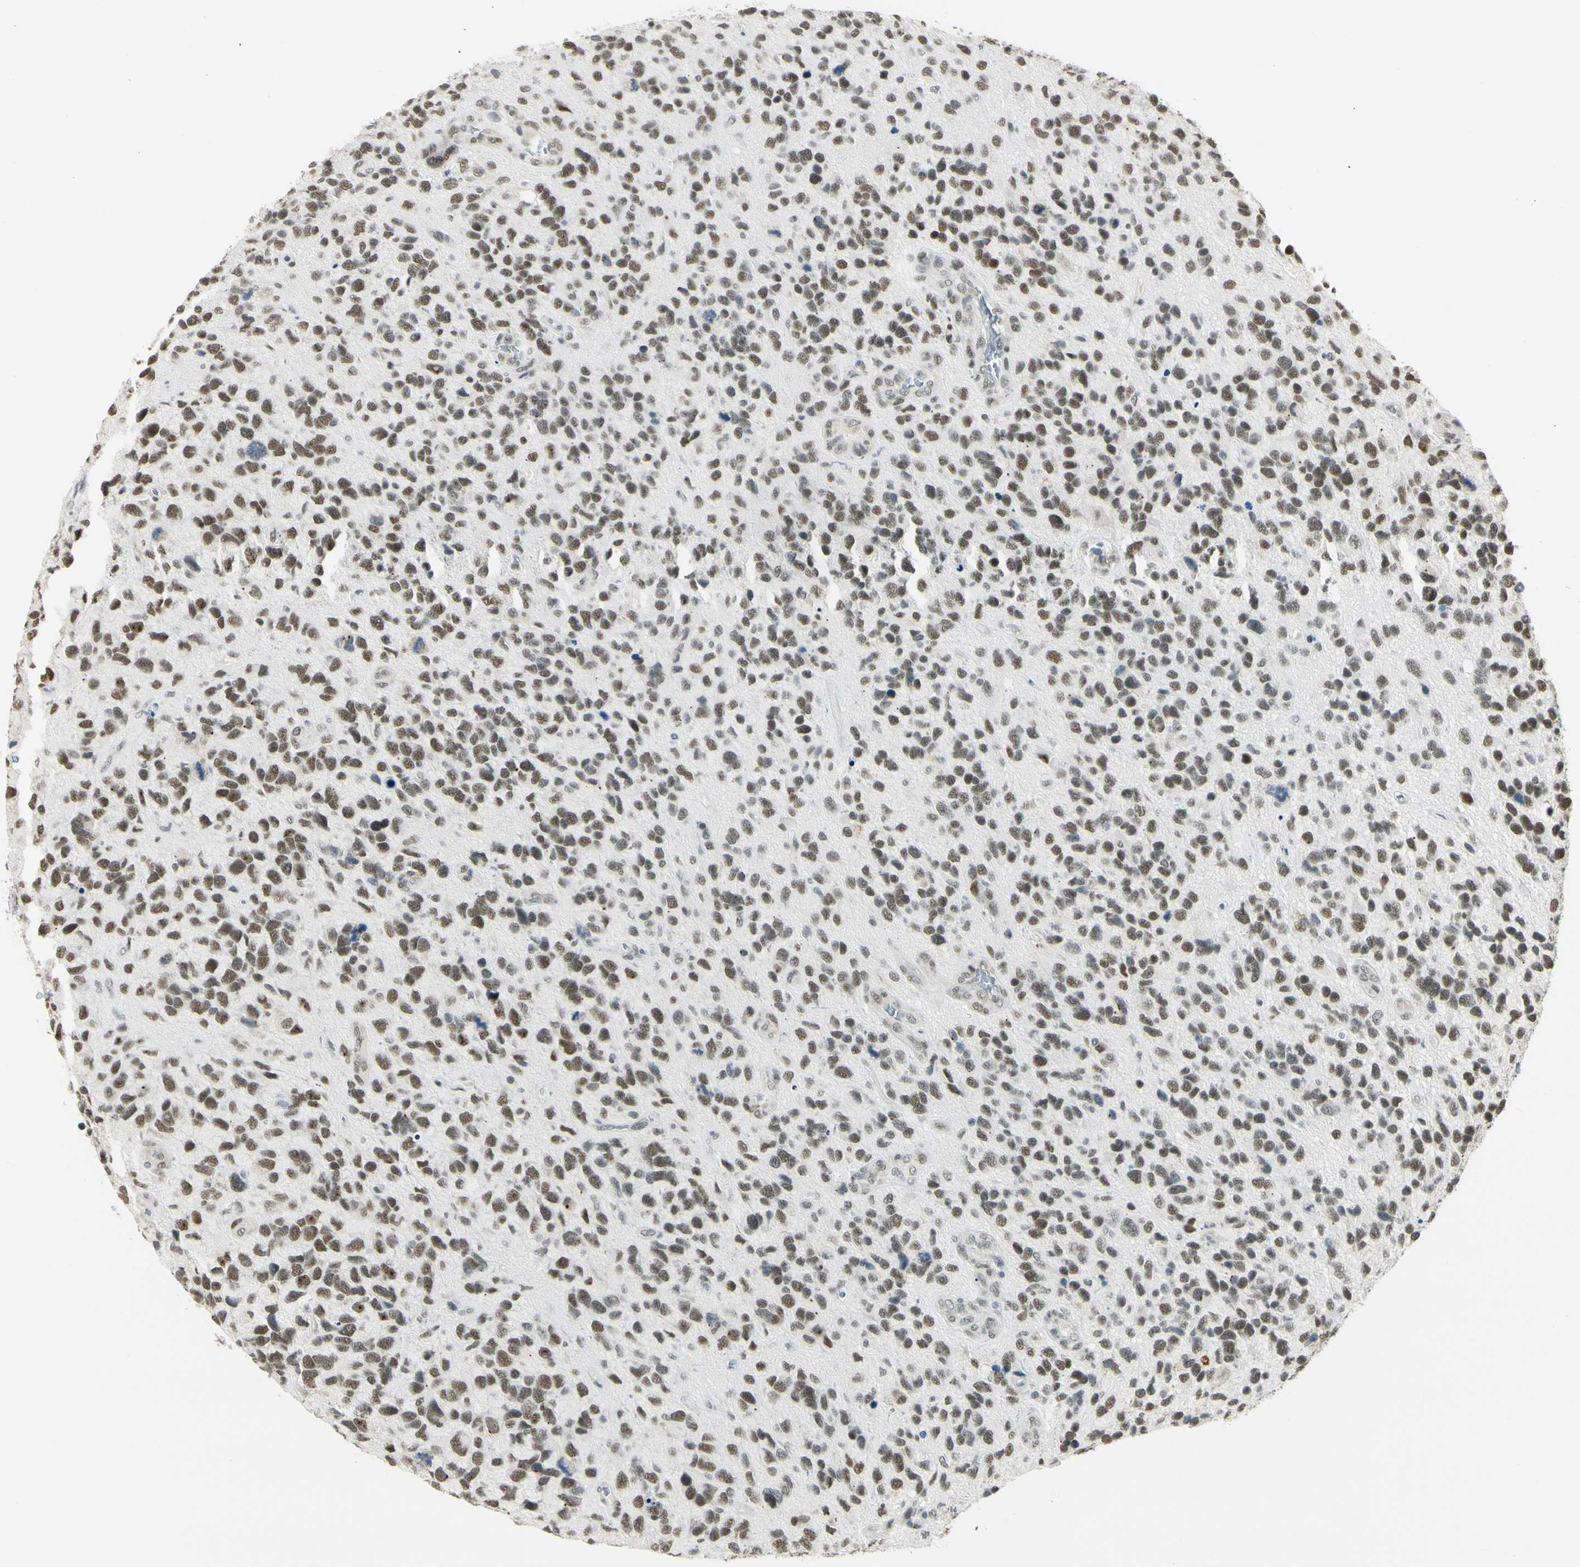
{"staining": {"intensity": "strong", "quantity": ">75%", "location": "nuclear"}, "tissue": "glioma", "cell_type": "Tumor cells", "image_type": "cancer", "snomed": [{"axis": "morphology", "description": "Glioma, malignant, High grade"}, {"axis": "topography", "description": "Brain"}], "caption": "Immunohistochemical staining of human malignant glioma (high-grade) shows high levels of strong nuclear positivity in about >75% of tumor cells.", "gene": "NELFE", "patient": {"sex": "female", "age": 58}}